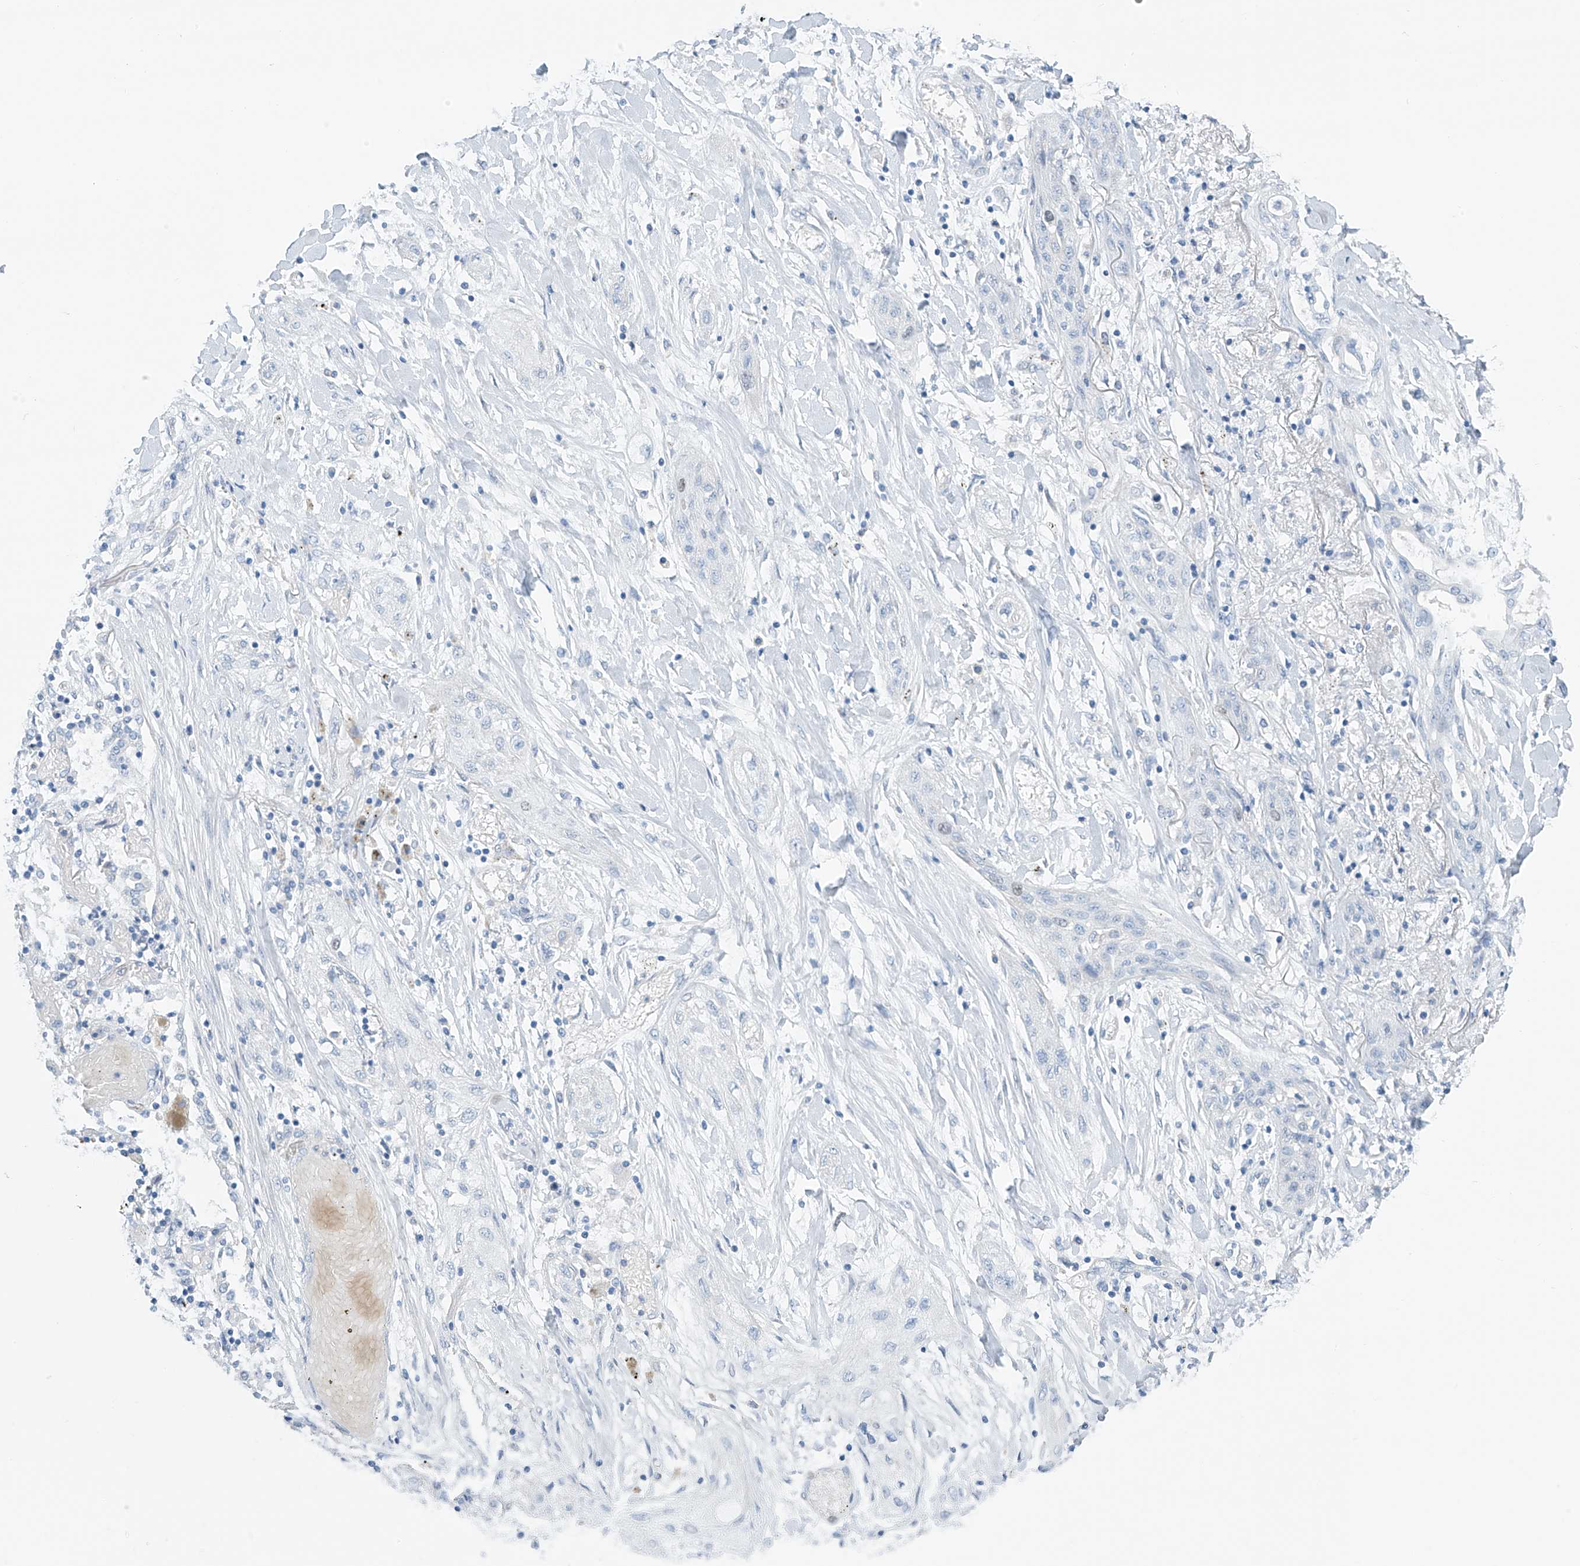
{"staining": {"intensity": "negative", "quantity": "none", "location": "none"}, "tissue": "lung cancer", "cell_type": "Tumor cells", "image_type": "cancer", "snomed": [{"axis": "morphology", "description": "Squamous cell carcinoma, NOS"}, {"axis": "topography", "description": "Lung"}], "caption": "High magnification brightfield microscopy of lung cancer stained with DAB (brown) and counterstained with hematoxylin (blue): tumor cells show no significant expression.", "gene": "SGO2", "patient": {"sex": "female", "age": 47}}